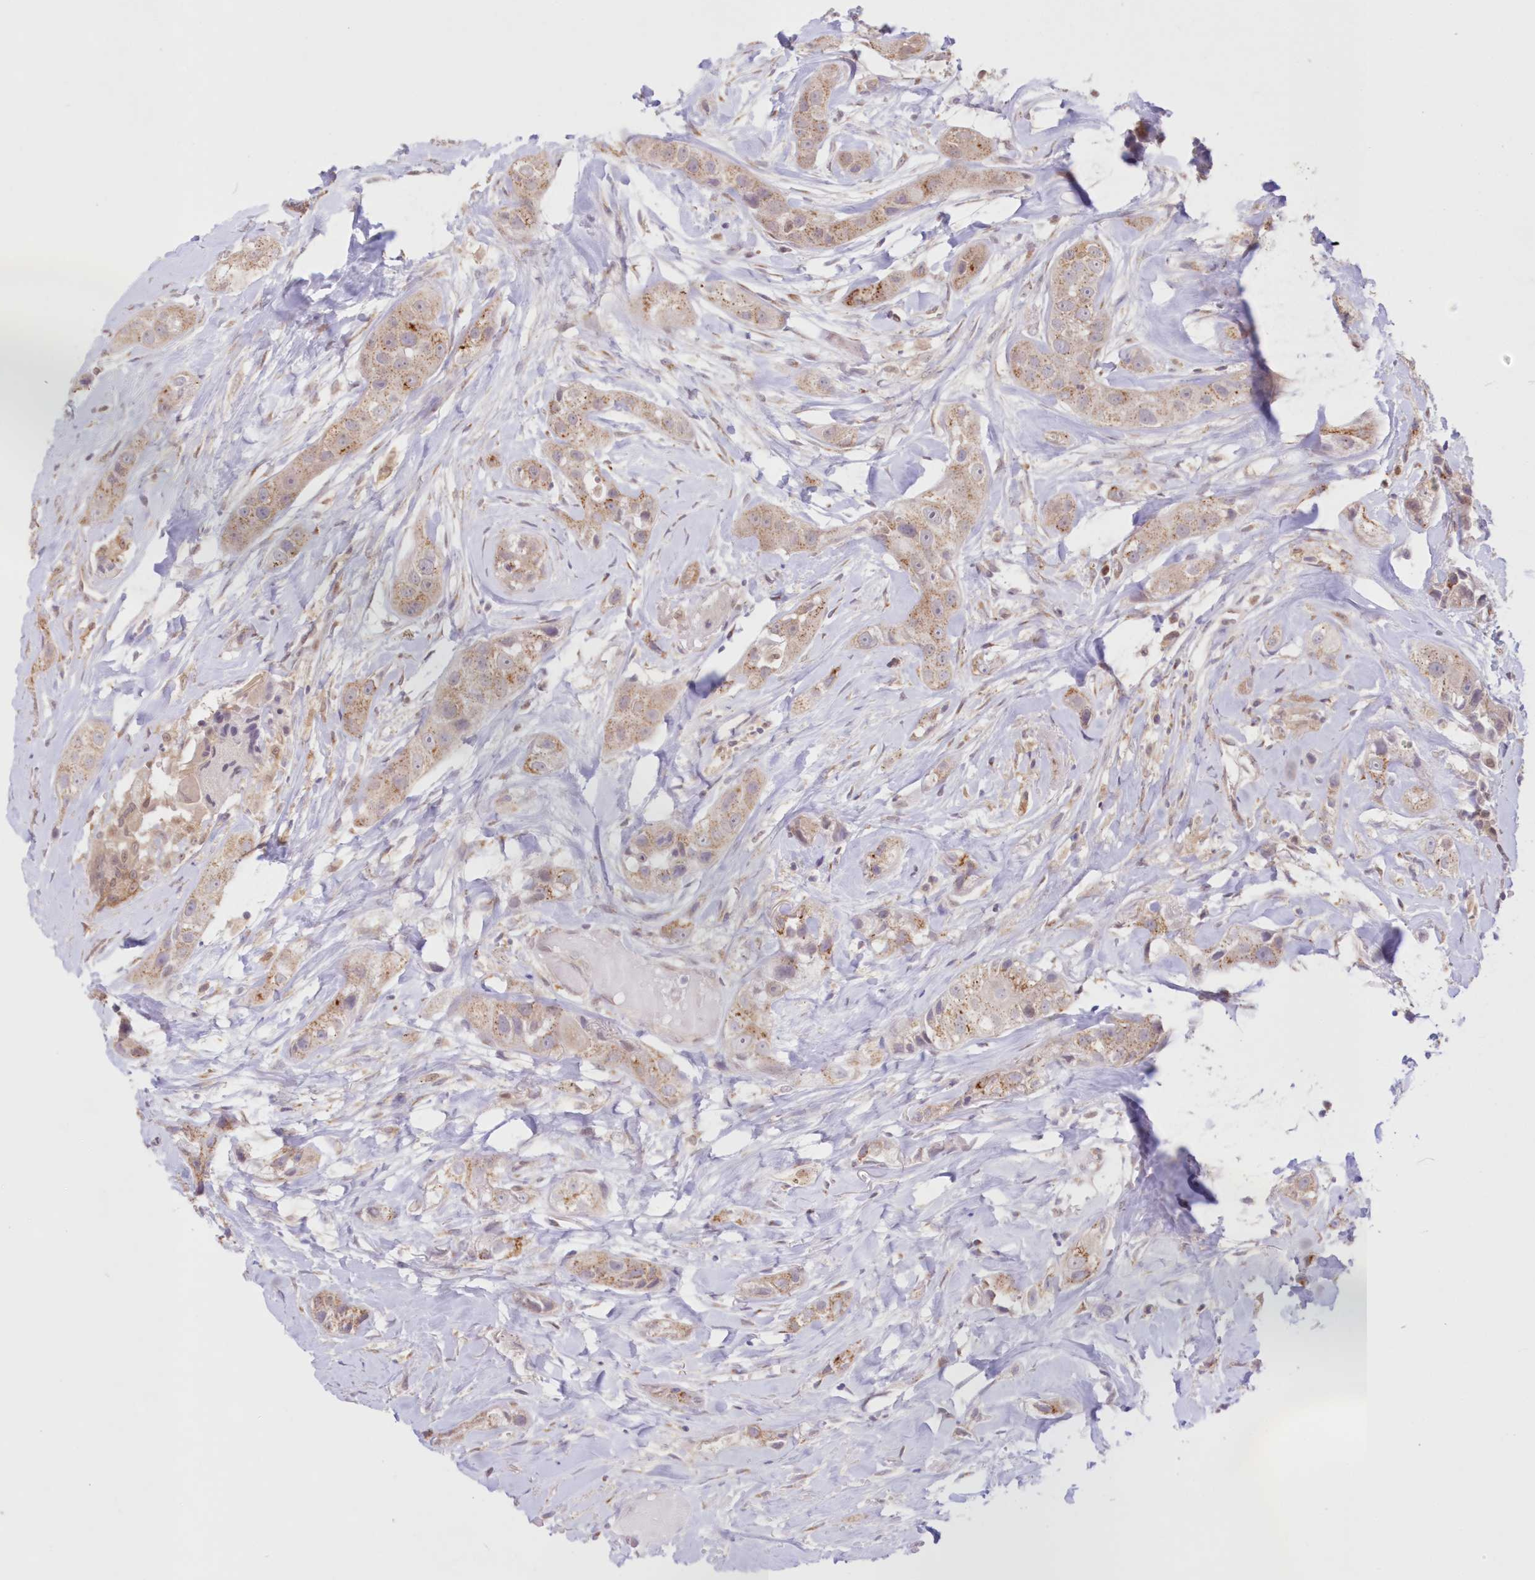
{"staining": {"intensity": "weak", "quantity": ">75%", "location": "cytoplasmic/membranous"}, "tissue": "head and neck cancer", "cell_type": "Tumor cells", "image_type": "cancer", "snomed": [{"axis": "morphology", "description": "Normal tissue, NOS"}, {"axis": "morphology", "description": "Squamous cell carcinoma, NOS"}, {"axis": "topography", "description": "Skeletal muscle"}, {"axis": "topography", "description": "Head-Neck"}], "caption": "Protein positivity by IHC displays weak cytoplasmic/membranous expression in approximately >75% of tumor cells in head and neck squamous cell carcinoma. Nuclei are stained in blue.", "gene": "RNPEP", "patient": {"sex": "male", "age": 51}}